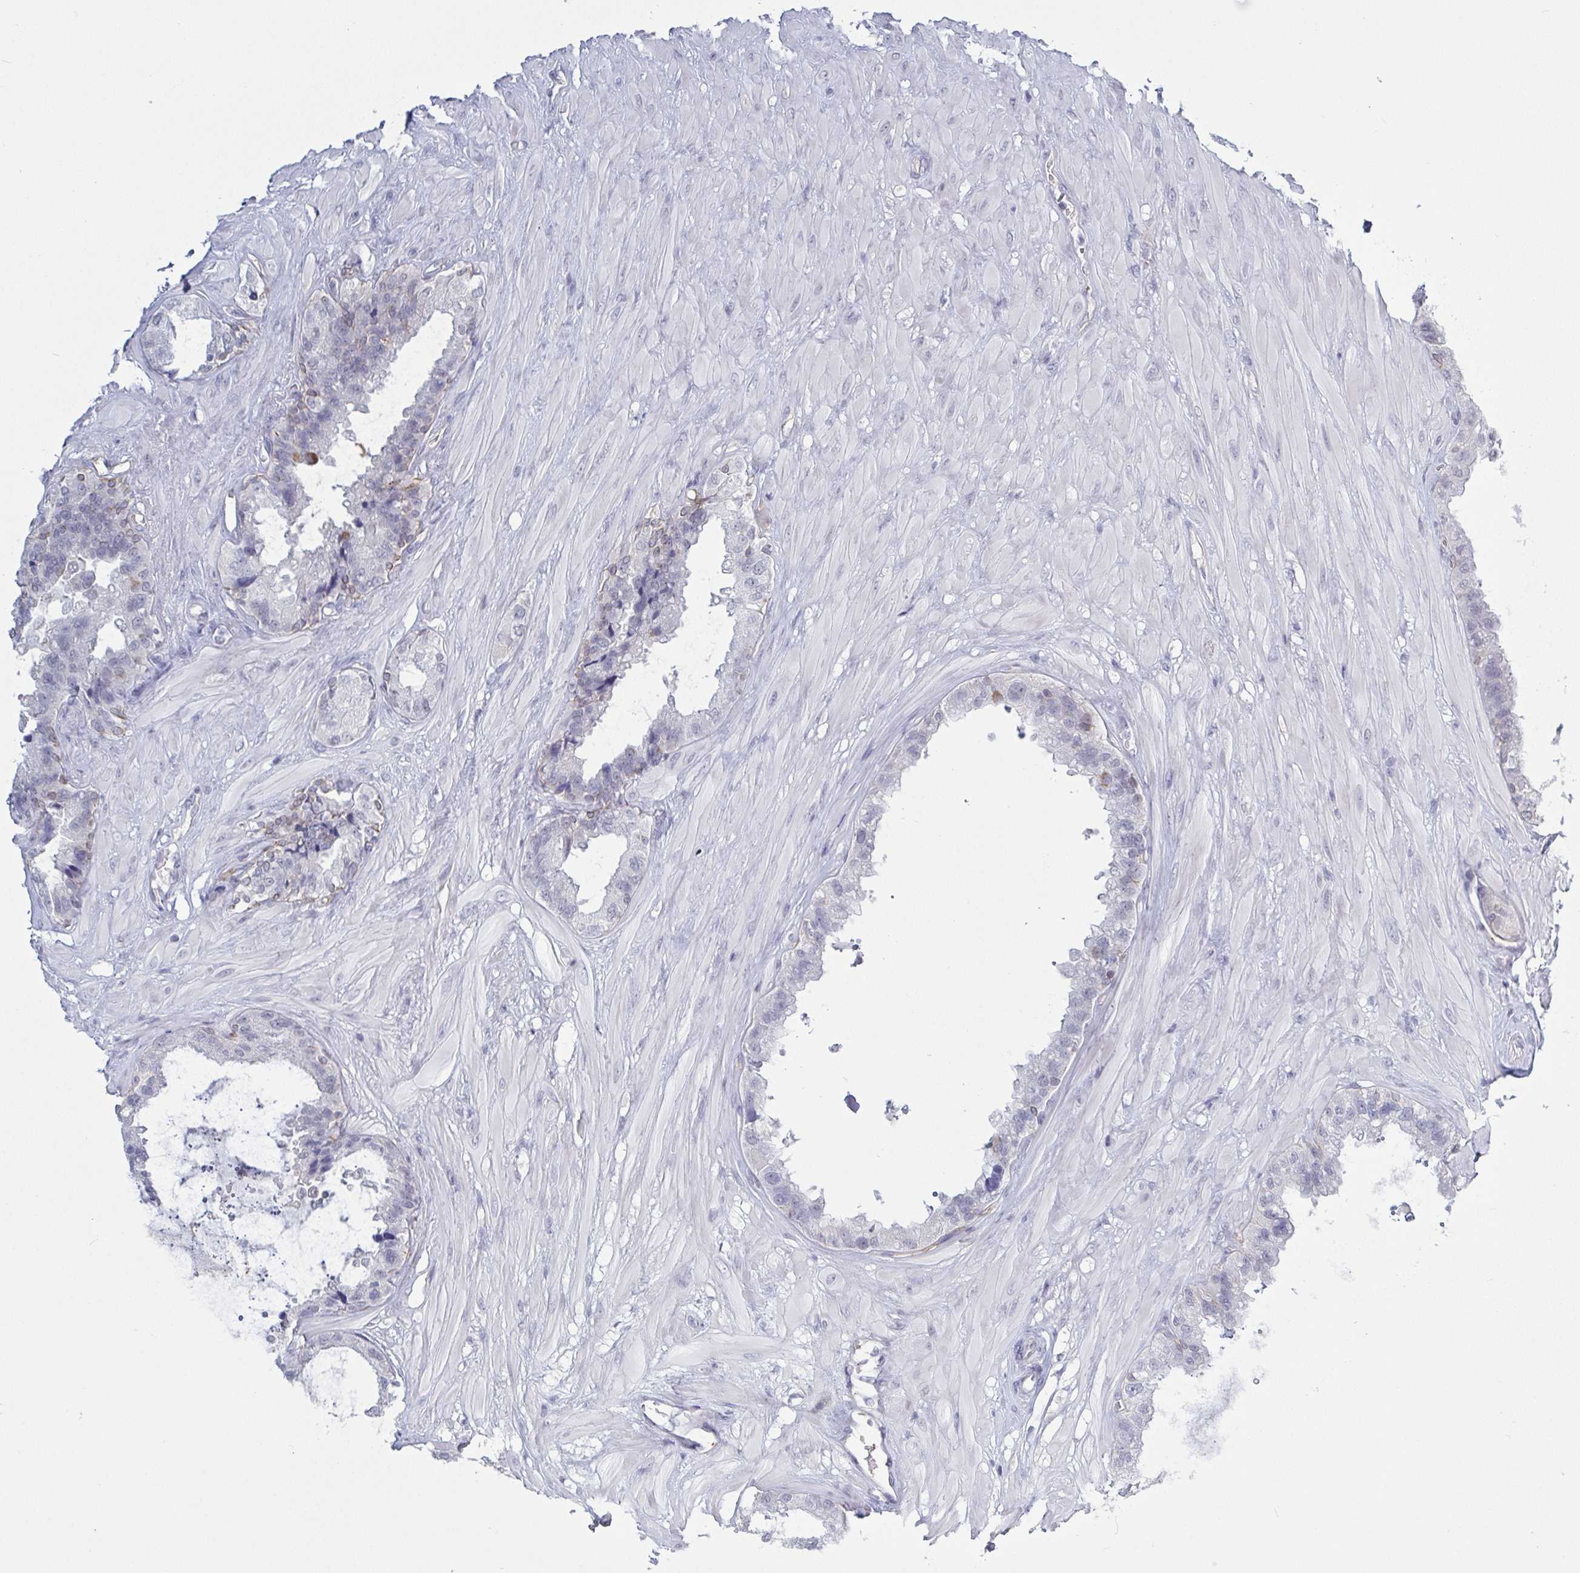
{"staining": {"intensity": "weak", "quantity": "<25%", "location": "cytoplasmic/membranous"}, "tissue": "seminal vesicle", "cell_type": "Glandular cells", "image_type": "normal", "snomed": [{"axis": "morphology", "description": "Normal tissue, NOS"}, {"axis": "topography", "description": "Seminal veicle"}, {"axis": "topography", "description": "Peripheral nerve tissue"}], "caption": "Immunohistochemistry of unremarkable human seminal vesicle shows no expression in glandular cells. (DAB immunohistochemistry with hematoxylin counter stain).", "gene": "KDM4D", "patient": {"sex": "male", "age": 76}}